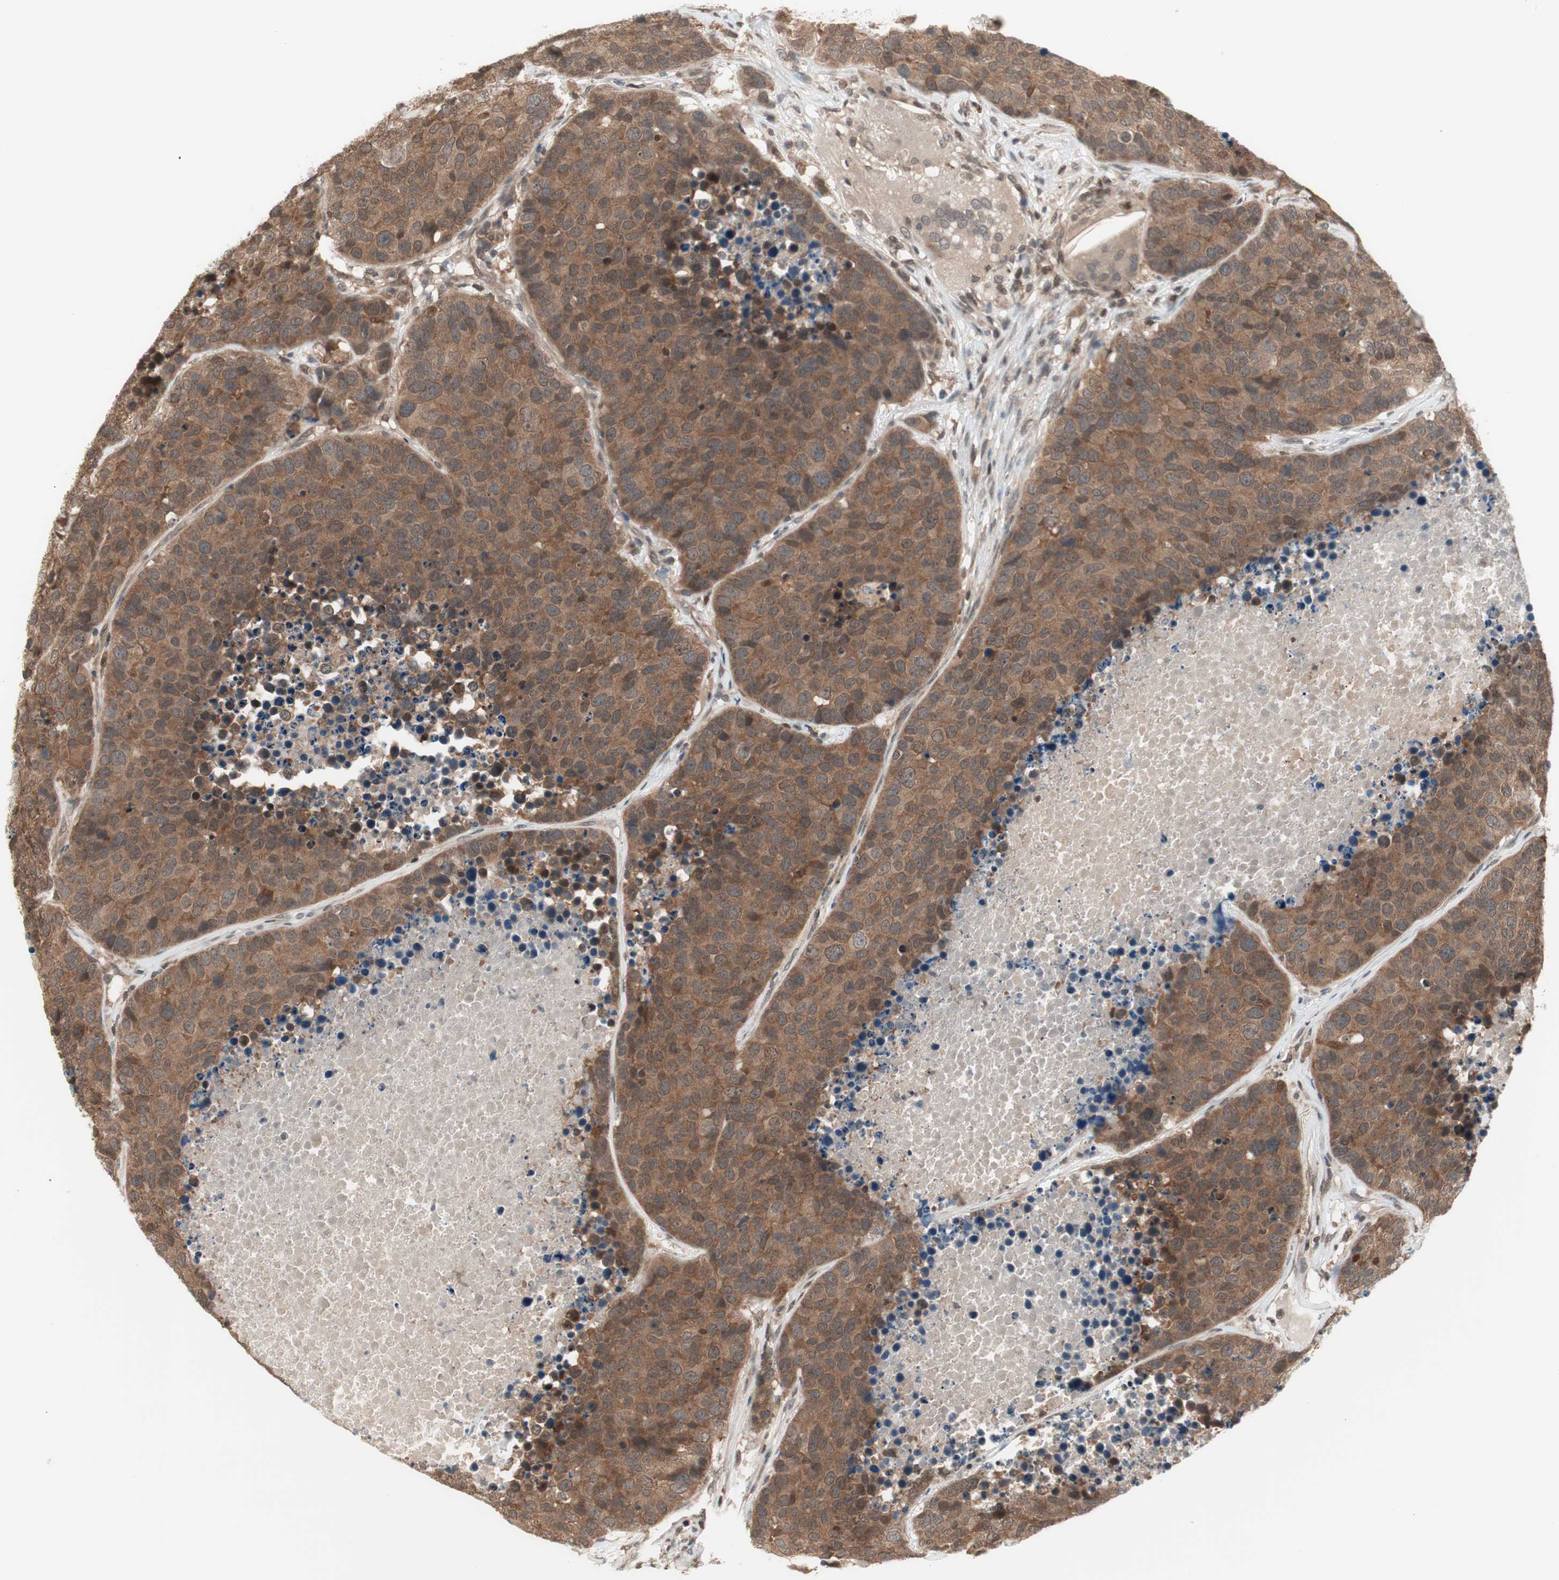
{"staining": {"intensity": "moderate", "quantity": ">75%", "location": "cytoplasmic/membranous"}, "tissue": "carcinoid", "cell_type": "Tumor cells", "image_type": "cancer", "snomed": [{"axis": "morphology", "description": "Carcinoid, malignant, NOS"}, {"axis": "topography", "description": "Lung"}], "caption": "Immunohistochemical staining of human carcinoid exhibits medium levels of moderate cytoplasmic/membranous staining in approximately >75% of tumor cells. (DAB (3,3'-diaminobenzidine) IHC, brown staining for protein, blue staining for nuclei).", "gene": "UBE2I", "patient": {"sex": "male", "age": 60}}